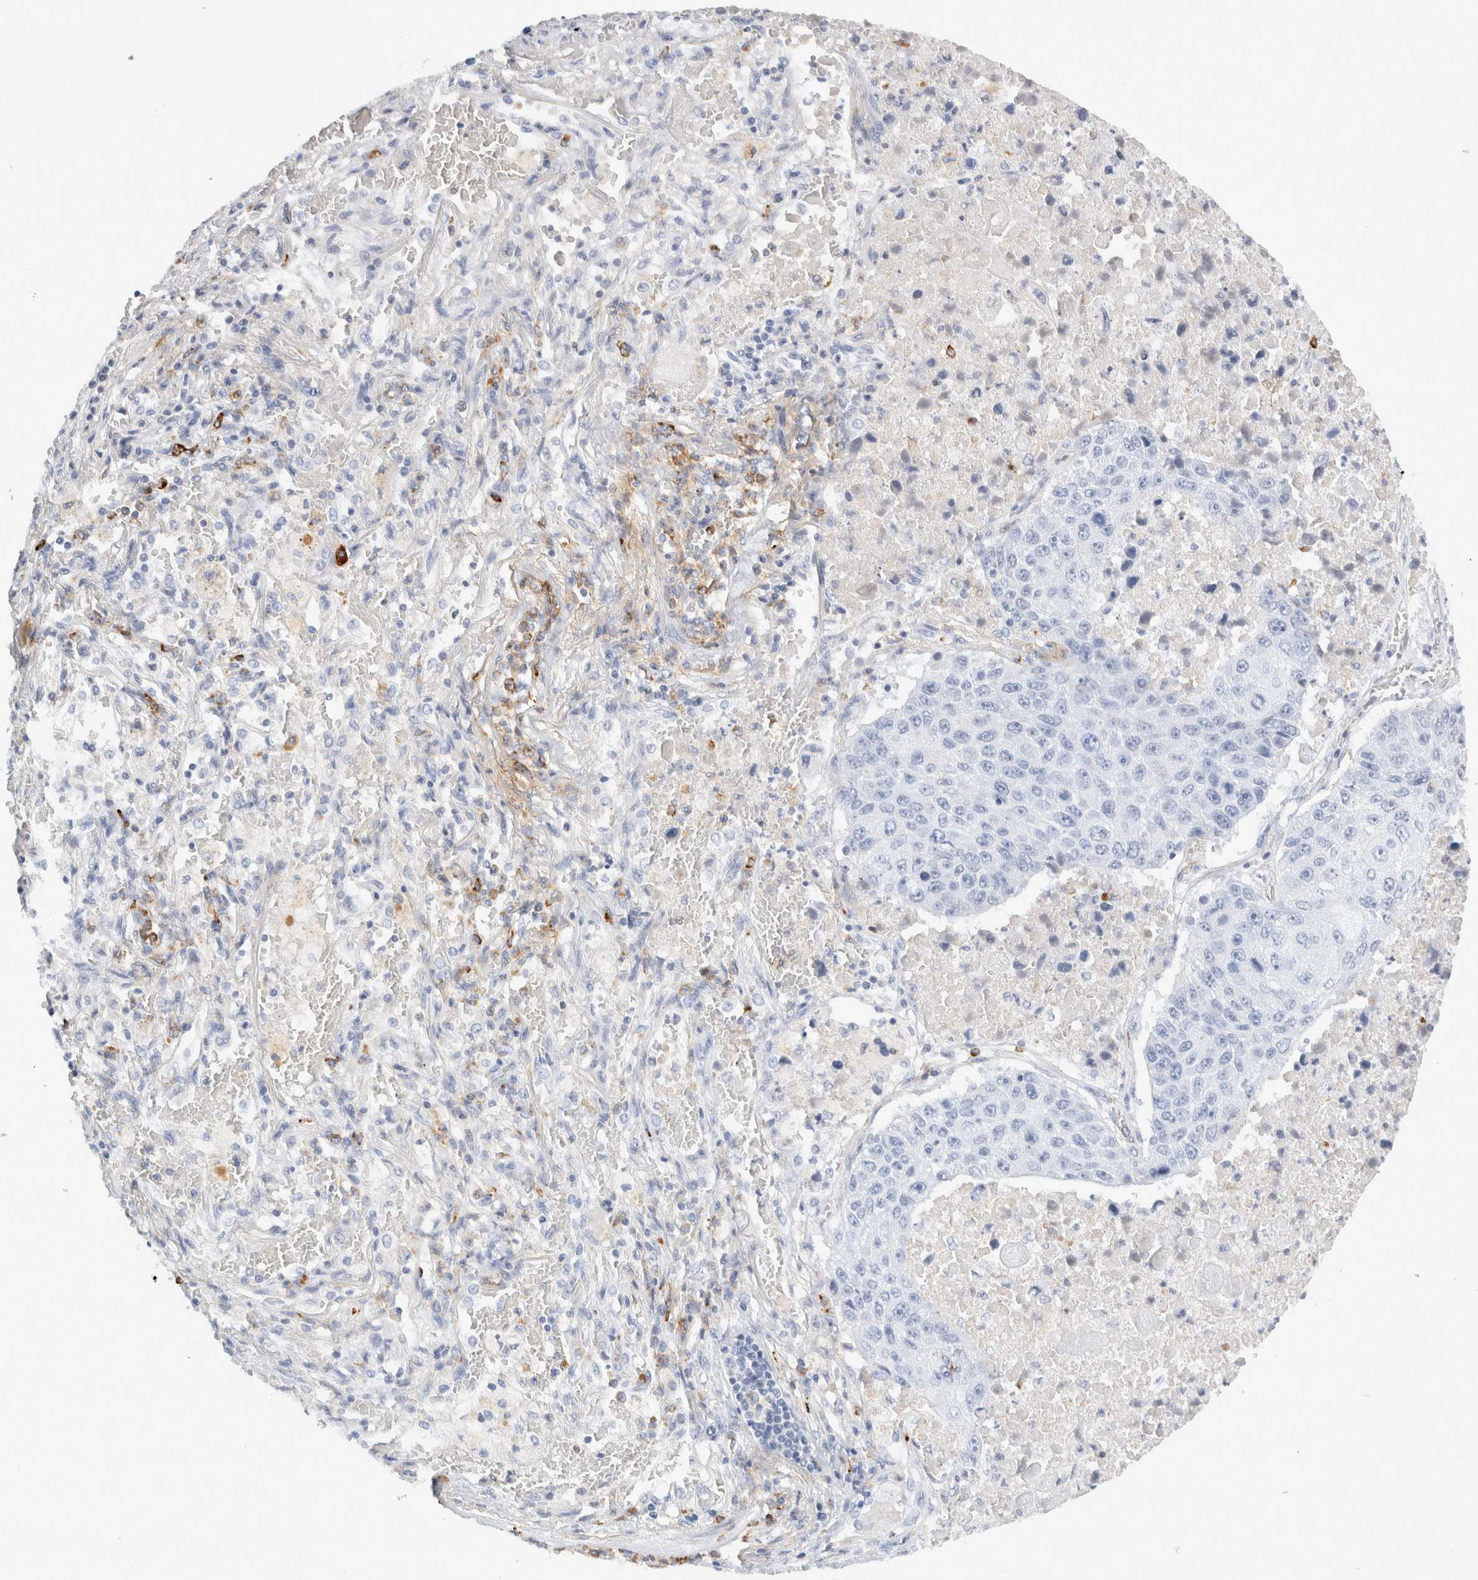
{"staining": {"intensity": "negative", "quantity": "none", "location": "none"}, "tissue": "lung cancer", "cell_type": "Tumor cells", "image_type": "cancer", "snomed": [{"axis": "morphology", "description": "Squamous cell carcinoma, NOS"}, {"axis": "topography", "description": "Lung"}], "caption": "This is an IHC histopathology image of human squamous cell carcinoma (lung). There is no staining in tumor cells.", "gene": "FGL2", "patient": {"sex": "male", "age": 61}}